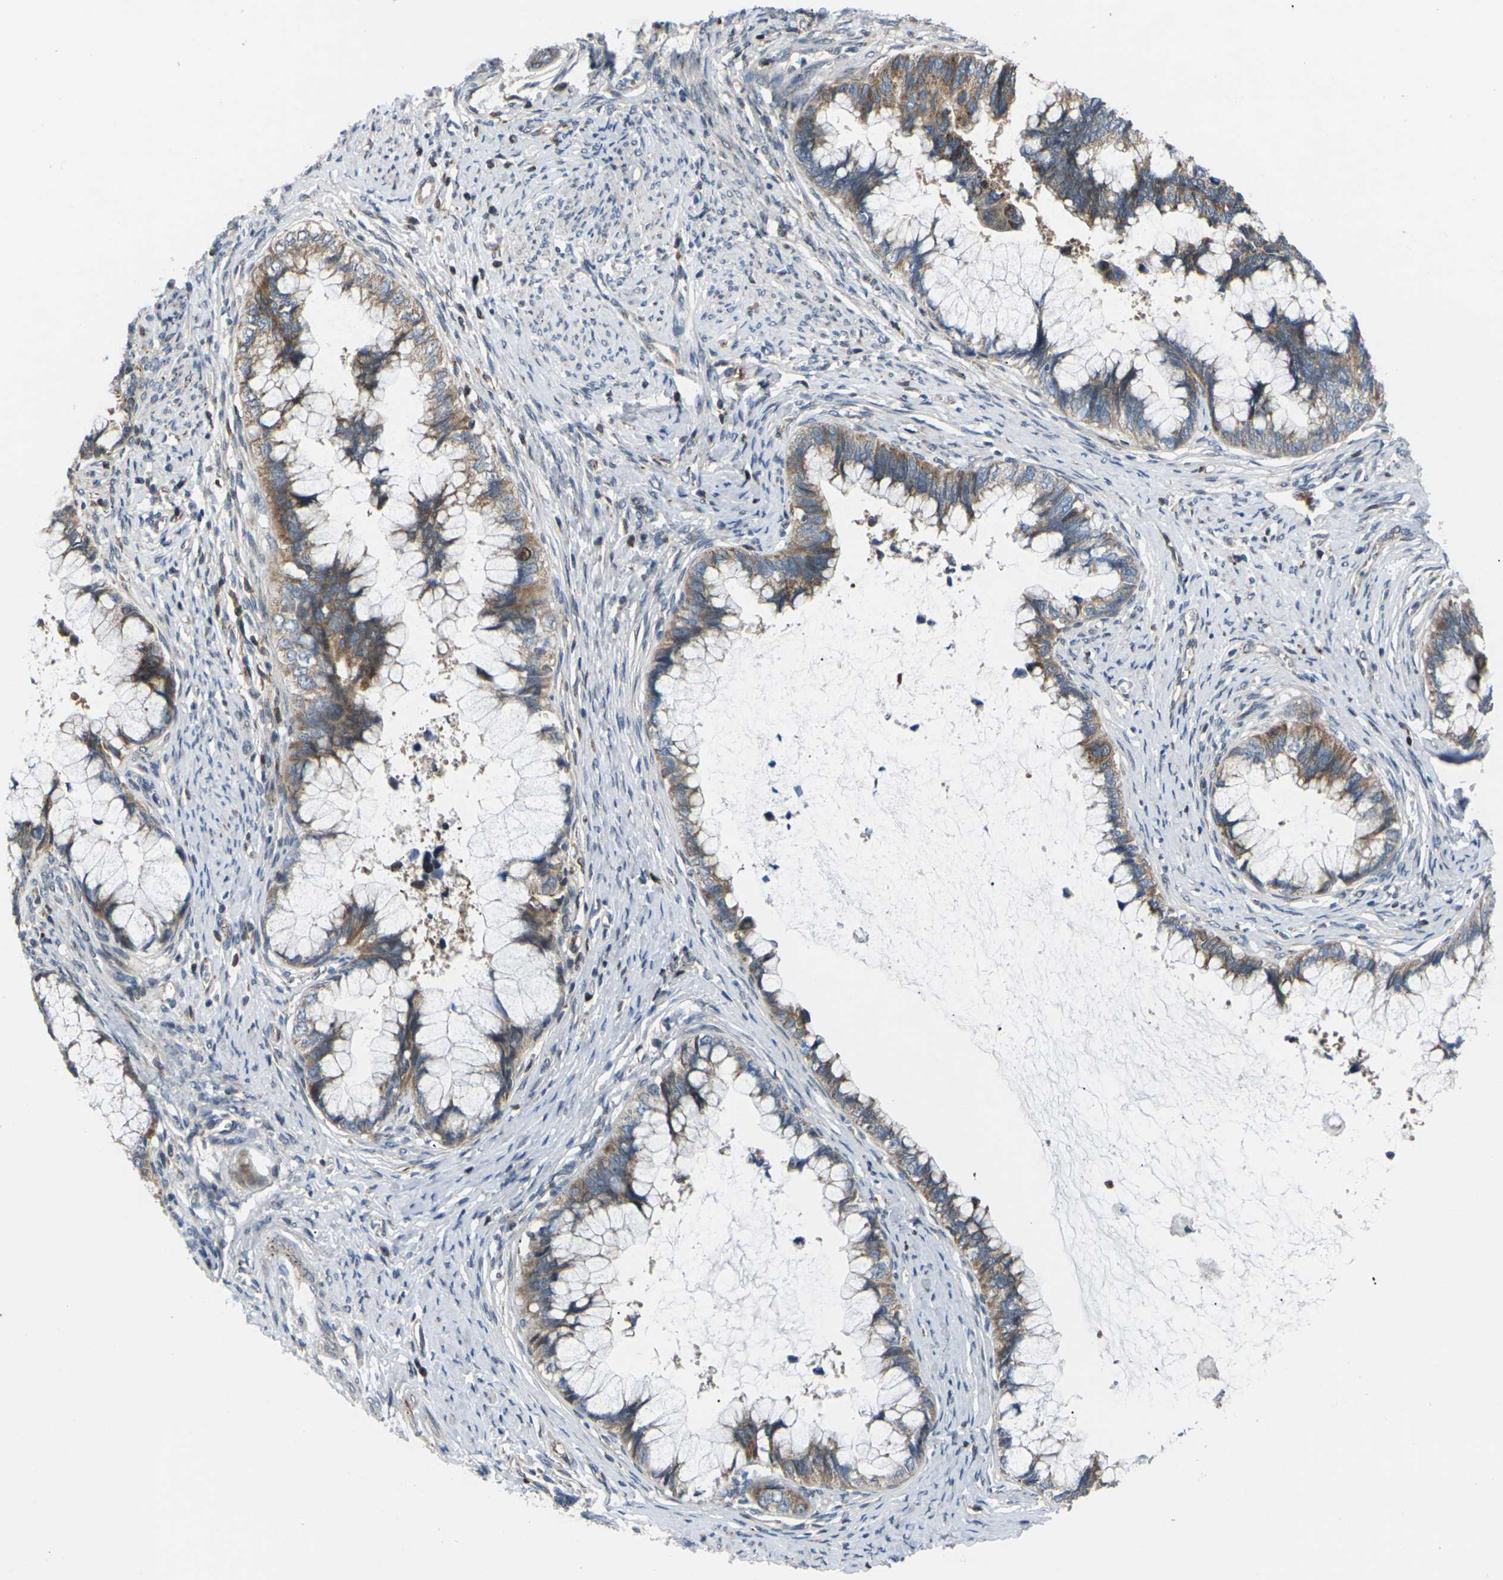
{"staining": {"intensity": "moderate", "quantity": ">75%", "location": "cytoplasmic/membranous"}, "tissue": "cervical cancer", "cell_type": "Tumor cells", "image_type": "cancer", "snomed": [{"axis": "morphology", "description": "Adenocarcinoma, NOS"}, {"axis": "topography", "description": "Cervix"}], "caption": "Protein expression analysis of human adenocarcinoma (cervical) reveals moderate cytoplasmic/membranous positivity in approximately >75% of tumor cells.", "gene": "RPS6KA3", "patient": {"sex": "female", "age": 44}}